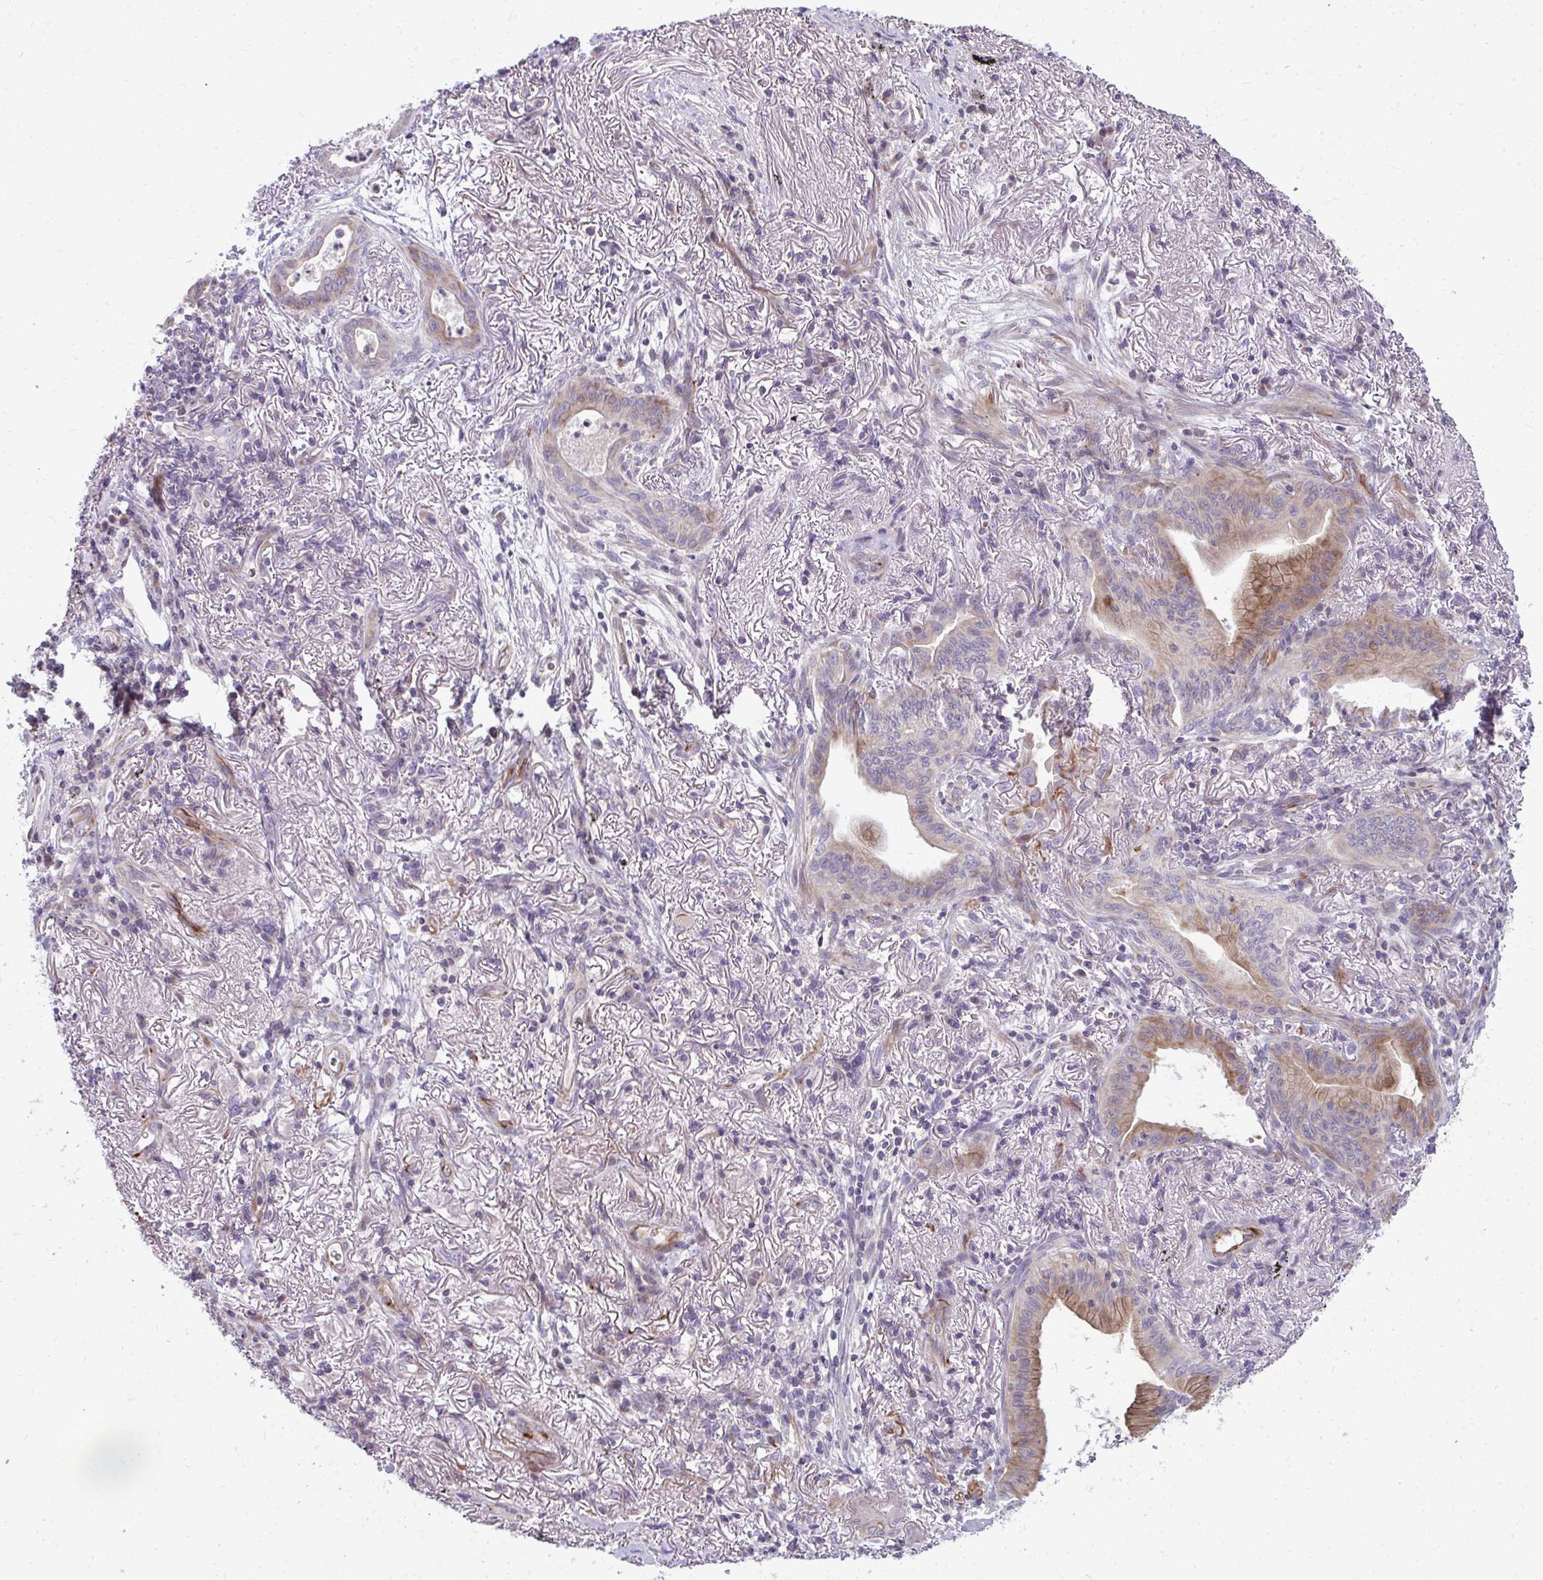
{"staining": {"intensity": "moderate", "quantity": "25%-75%", "location": "cytoplasmic/membranous"}, "tissue": "lung cancer", "cell_type": "Tumor cells", "image_type": "cancer", "snomed": [{"axis": "morphology", "description": "Adenocarcinoma, NOS"}, {"axis": "topography", "description": "Lung"}], "caption": "Approximately 25%-75% of tumor cells in human lung cancer (adenocarcinoma) show moderate cytoplasmic/membranous protein expression as visualized by brown immunohistochemical staining.", "gene": "SLC14A1", "patient": {"sex": "male", "age": 77}}